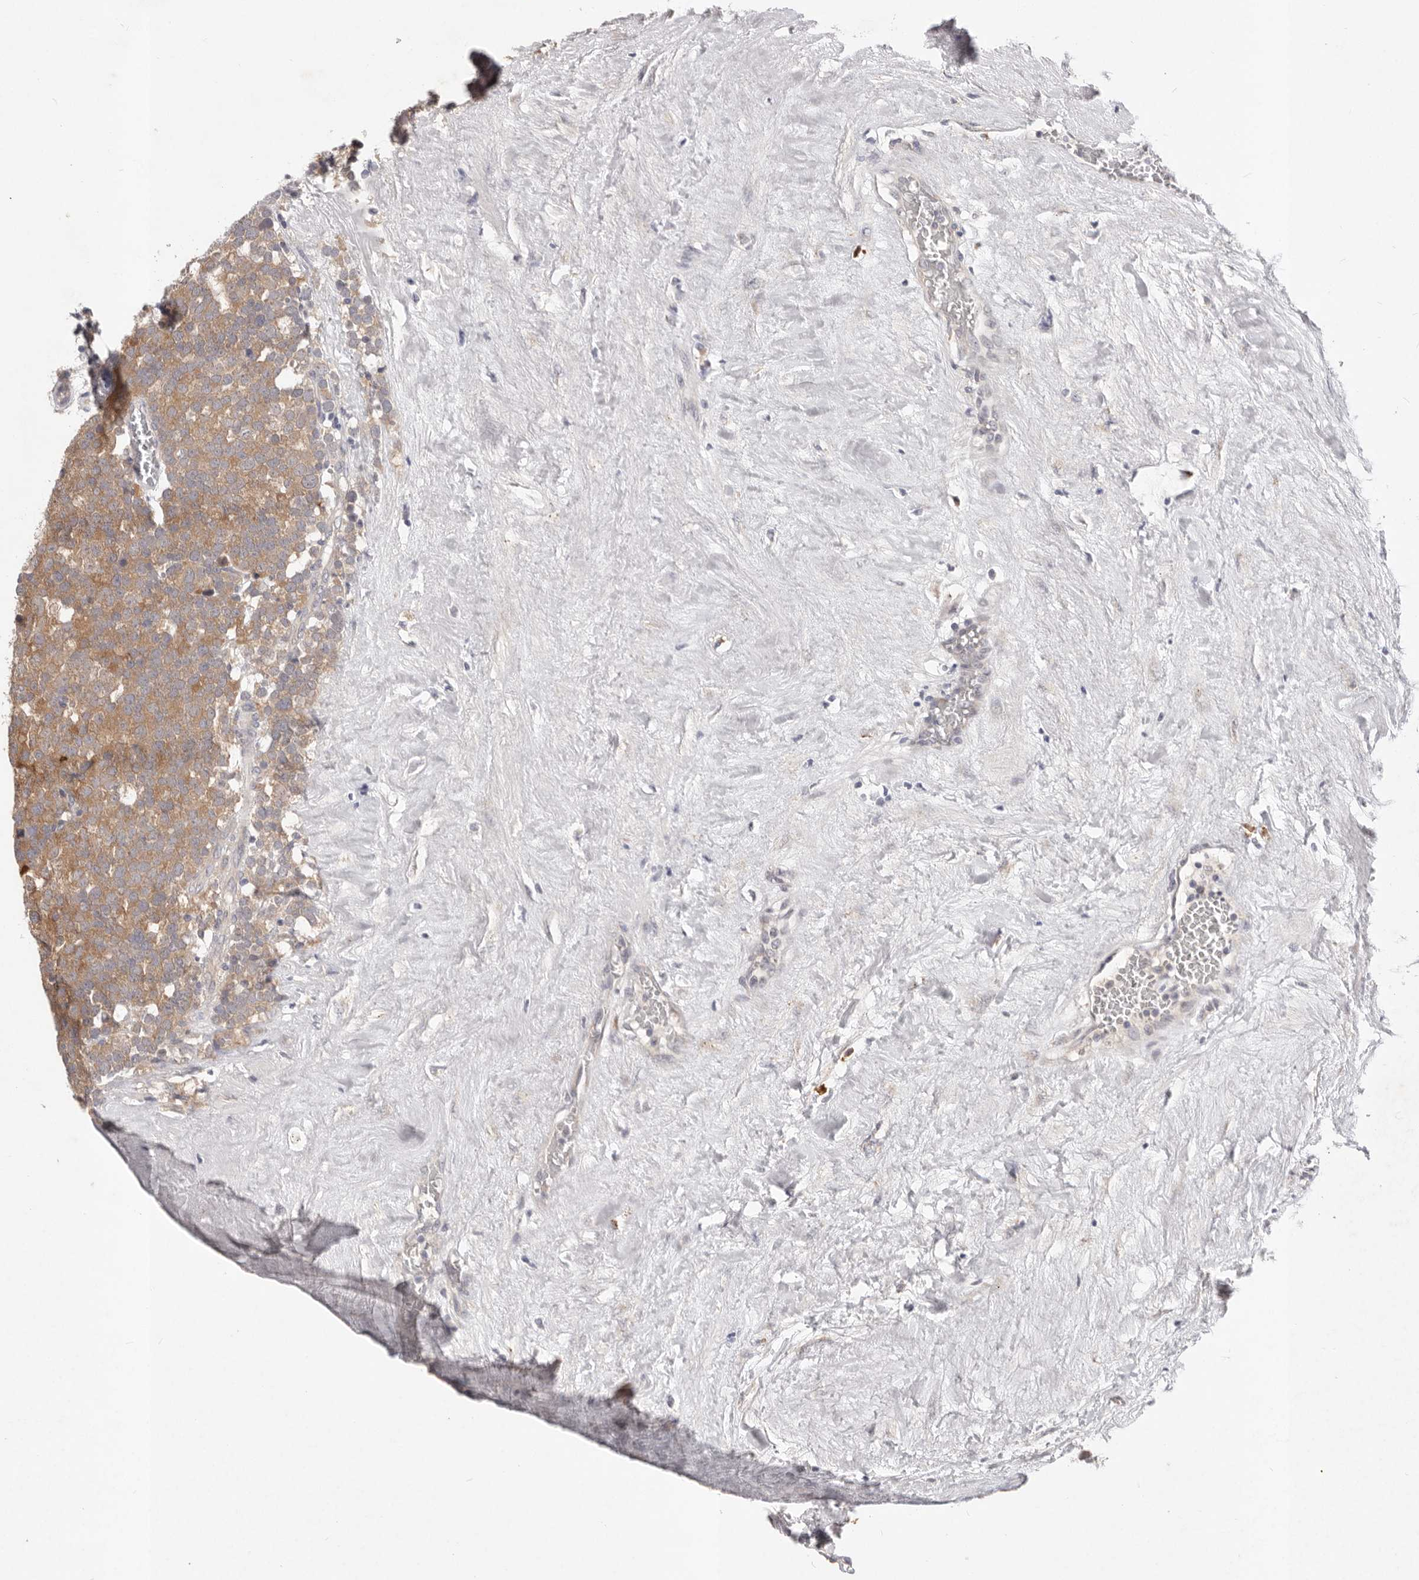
{"staining": {"intensity": "moderate", "quantity": ">75%", "location": "cytoplasmic/membranous"}, "tissue": "testis cancer", "cell_type": "Tumor cells", "image_type": "cancer", "snomed": [{"axis": "morphology", "description": "Seminoma, NOS"}, {"axis": "topography", "description": "Testis"}], "caption": "Protein expression by immunohistochemistry reveals moderate cytoplasmic/membranous positivity in approximately >75% of tumor cells in testis seminoma. The staining is performed using DAB brown chromogen to label protein expression. The nuclei are counter-stained blue using hematoxylin.", "gene": "WDR77", "patient": {"sex": "male", "age": 71}}